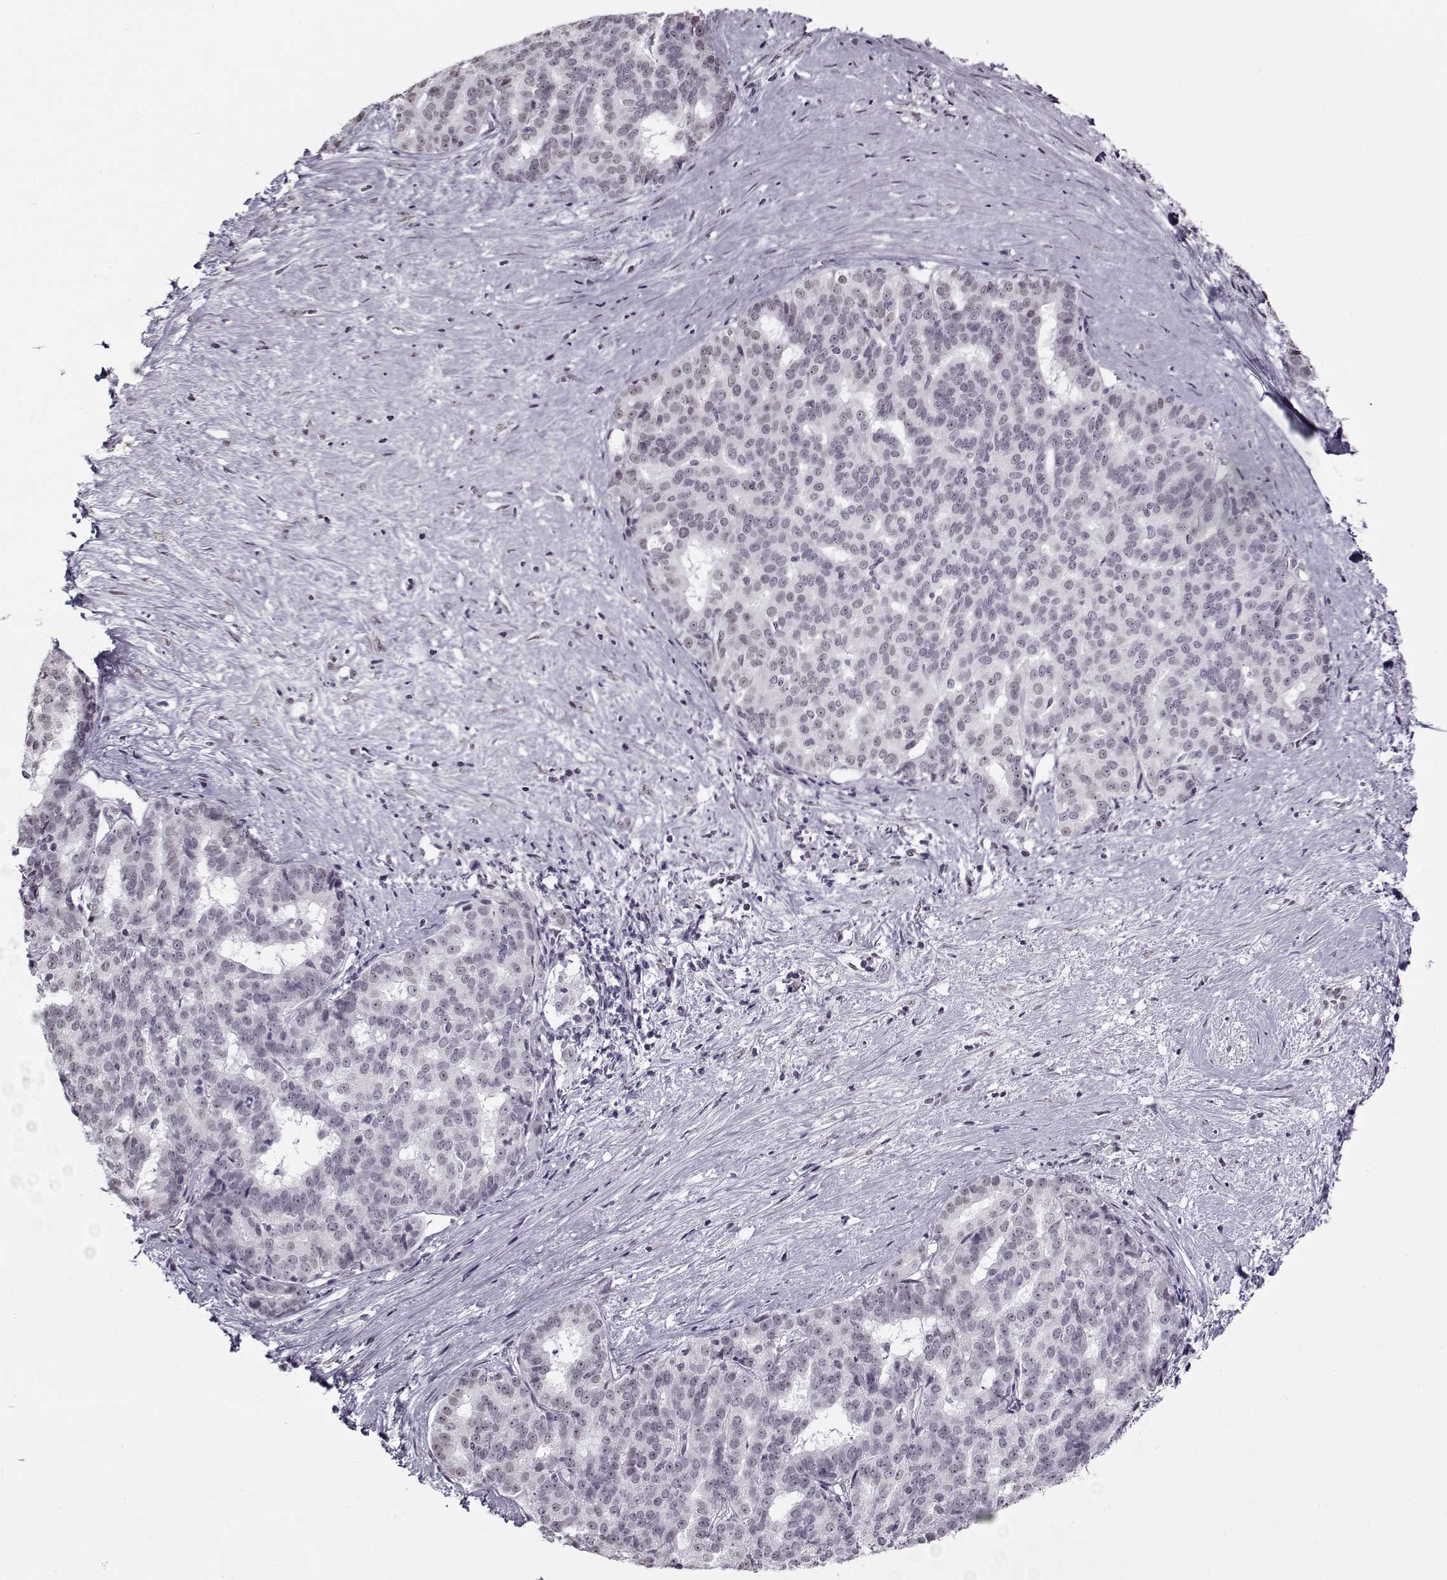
{"staining": {"intensity": "negative", "quantity": "none", "location": "none"}, "tissue": "liver cancer", "cell_type": "Tumor cells", "image_type": "cancer", "snomed": [{"axis": "morphology", "description": "Cholangiocarcinoma"}, {"axis": "topography", "description": "Liver"}], "caption": "Liver cancer (cholangiocarcinoma) was stained to show a protein in brown. There is no significant staining in tumor cells.", "gene": "PRMT8", "patient": {"sex": "female", "age": 47}}